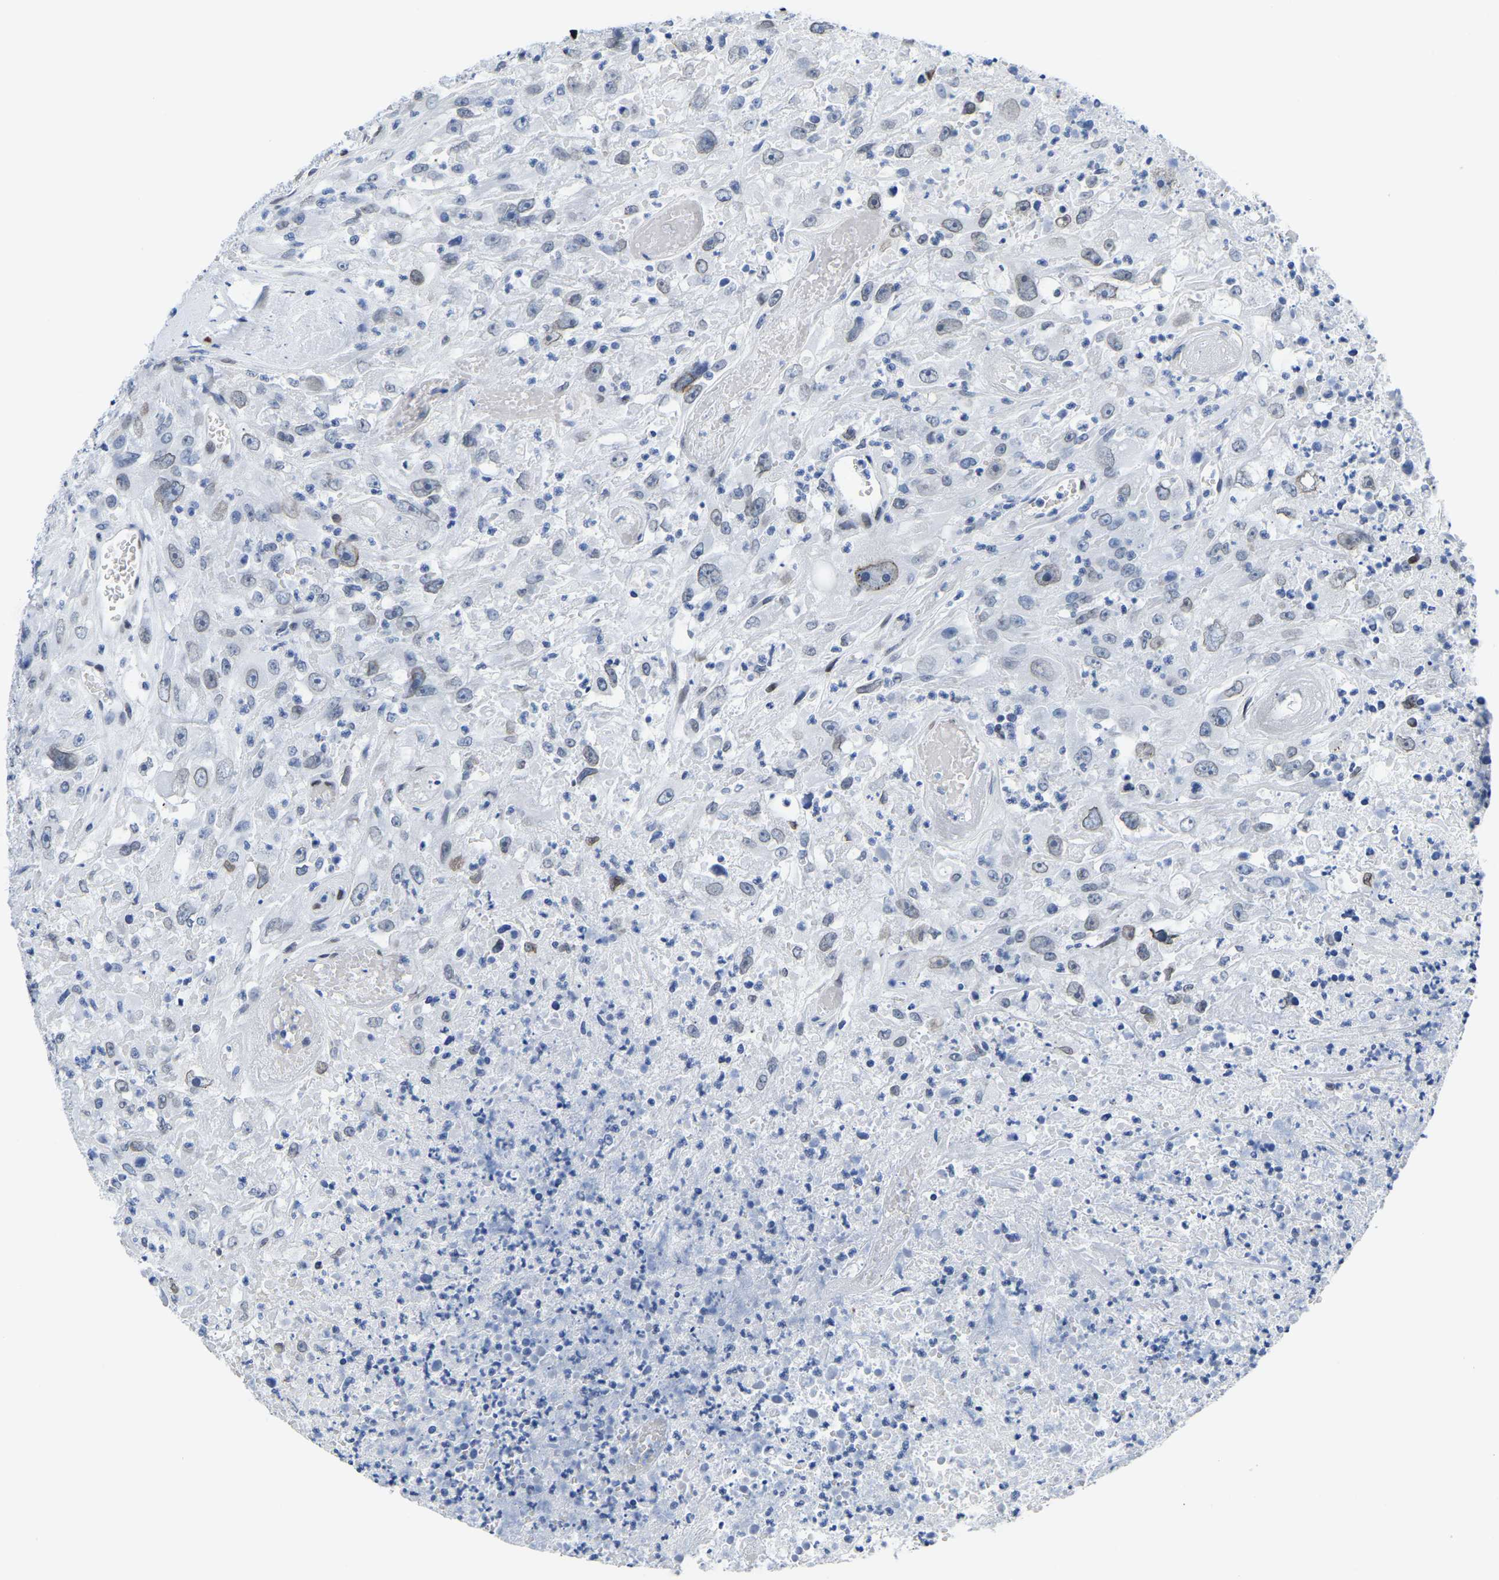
{"staining": {"intensity": "weak", "quantity": "<25%", "location": "cytoplasmic/membranous,nuclear"}, "tissue": "urothelial cancer", "cell_type": "Tumor cells", "image_type": "cancer", "snomed": [{"axis": "morphology", "description": "Urothelial carcinoma, High grade"}, {"axis": "topography", "description": "Urinary bladder"}], "caption": "Urothelial cancer was stained to show a protein in brown. There is no significant positivity in tumor cells.", "gene": "UPK3A", "patient": {"sex": "male", "age": 46}}